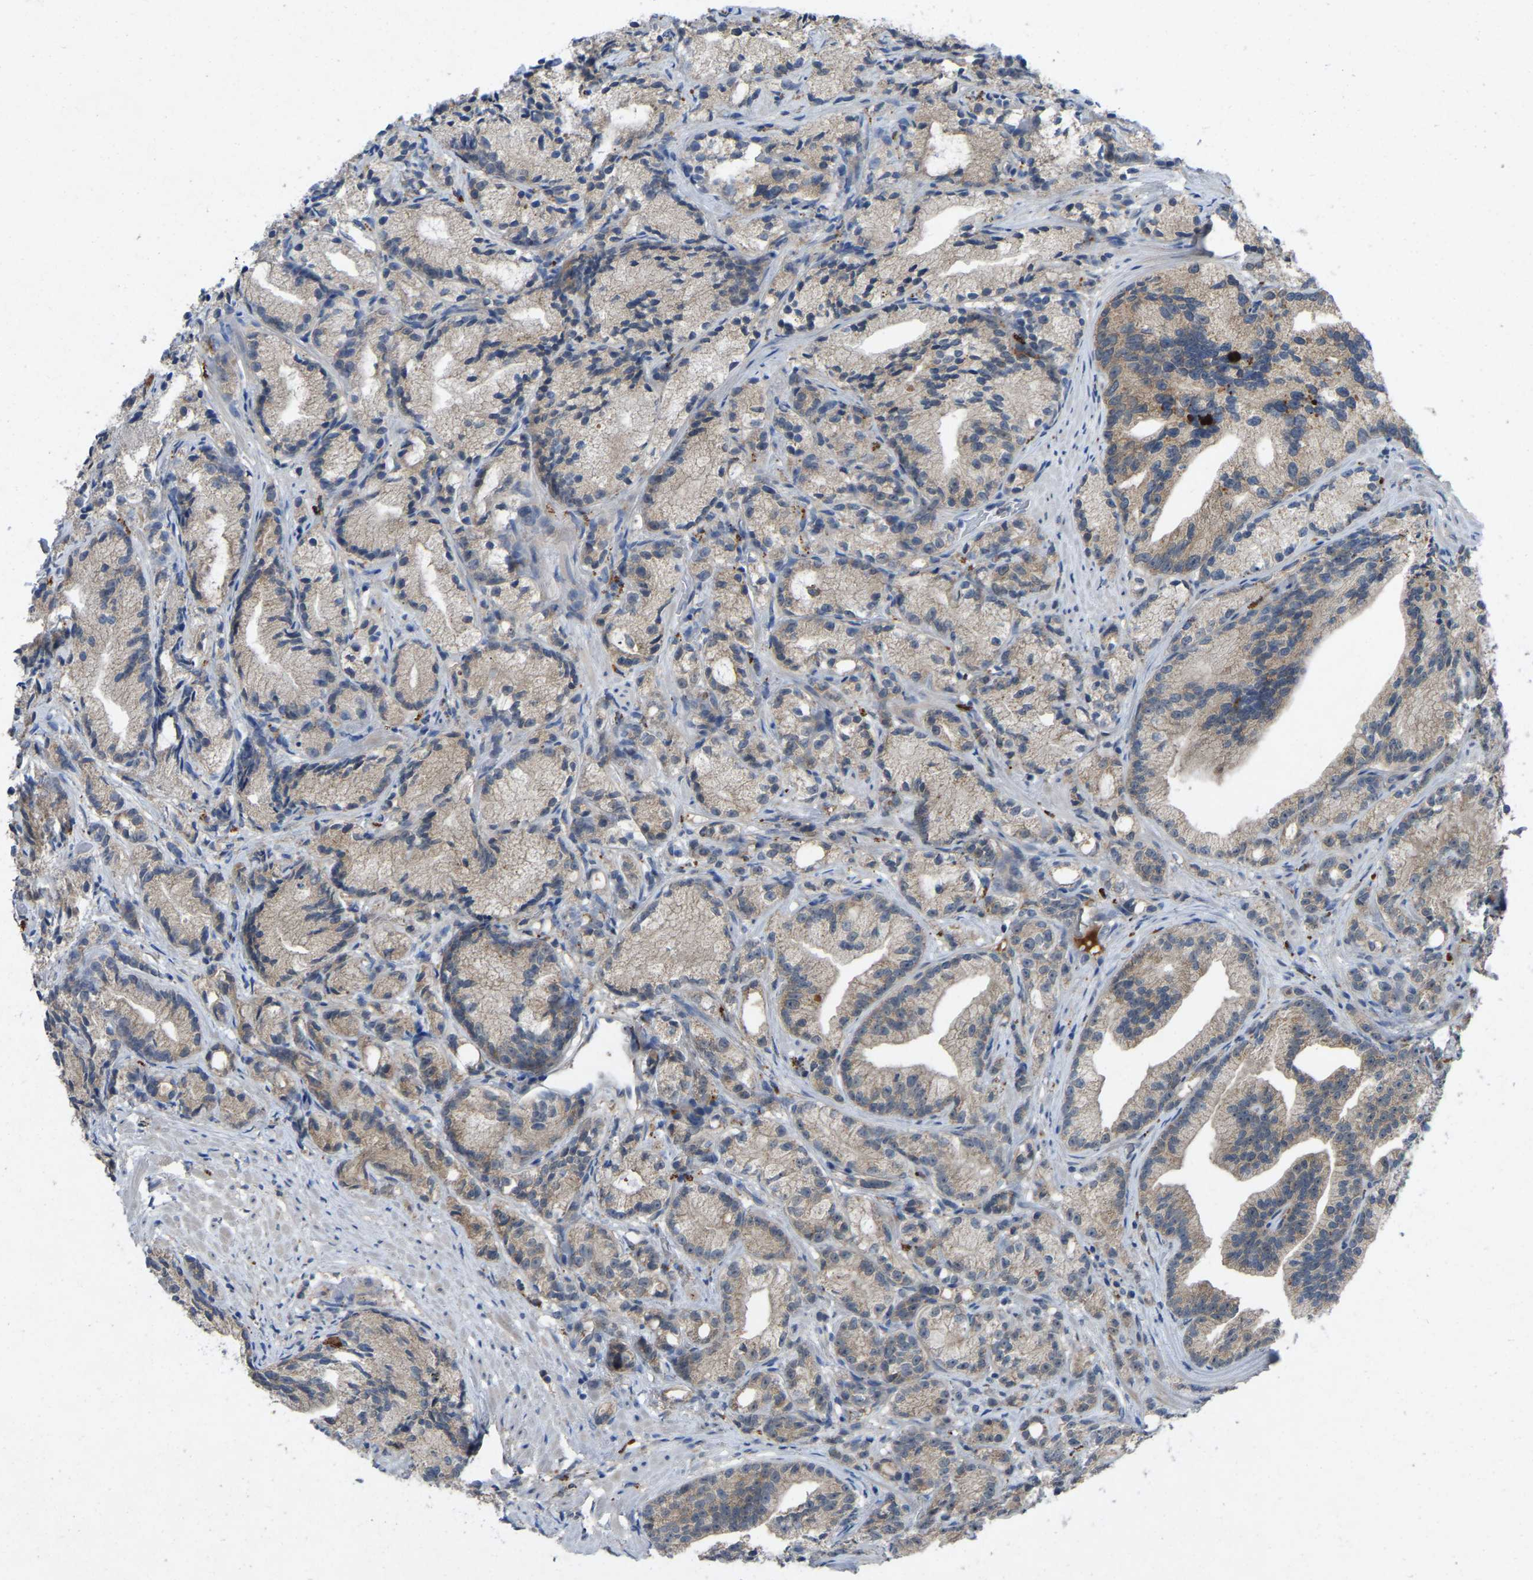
{"staining": {"intensity": "negative", "quantity": "none", "location": "none"}, "tissue": "prostate cancer", "cell_type": "Tumor cells", "image_type": "cancer", "snomed": [{"axis": "morphology", "description": "Adenocarcinoma, Low grade"}, {"axis": "topography", "description": "Prostate"}], "caption": "Immunohistochemical staining of adenocarcinoma (low-grade) (prostate) reveals no significant staining in tumor cells.", "gene": "FHIT", "patient": {"sex": "male", "age": 89}}